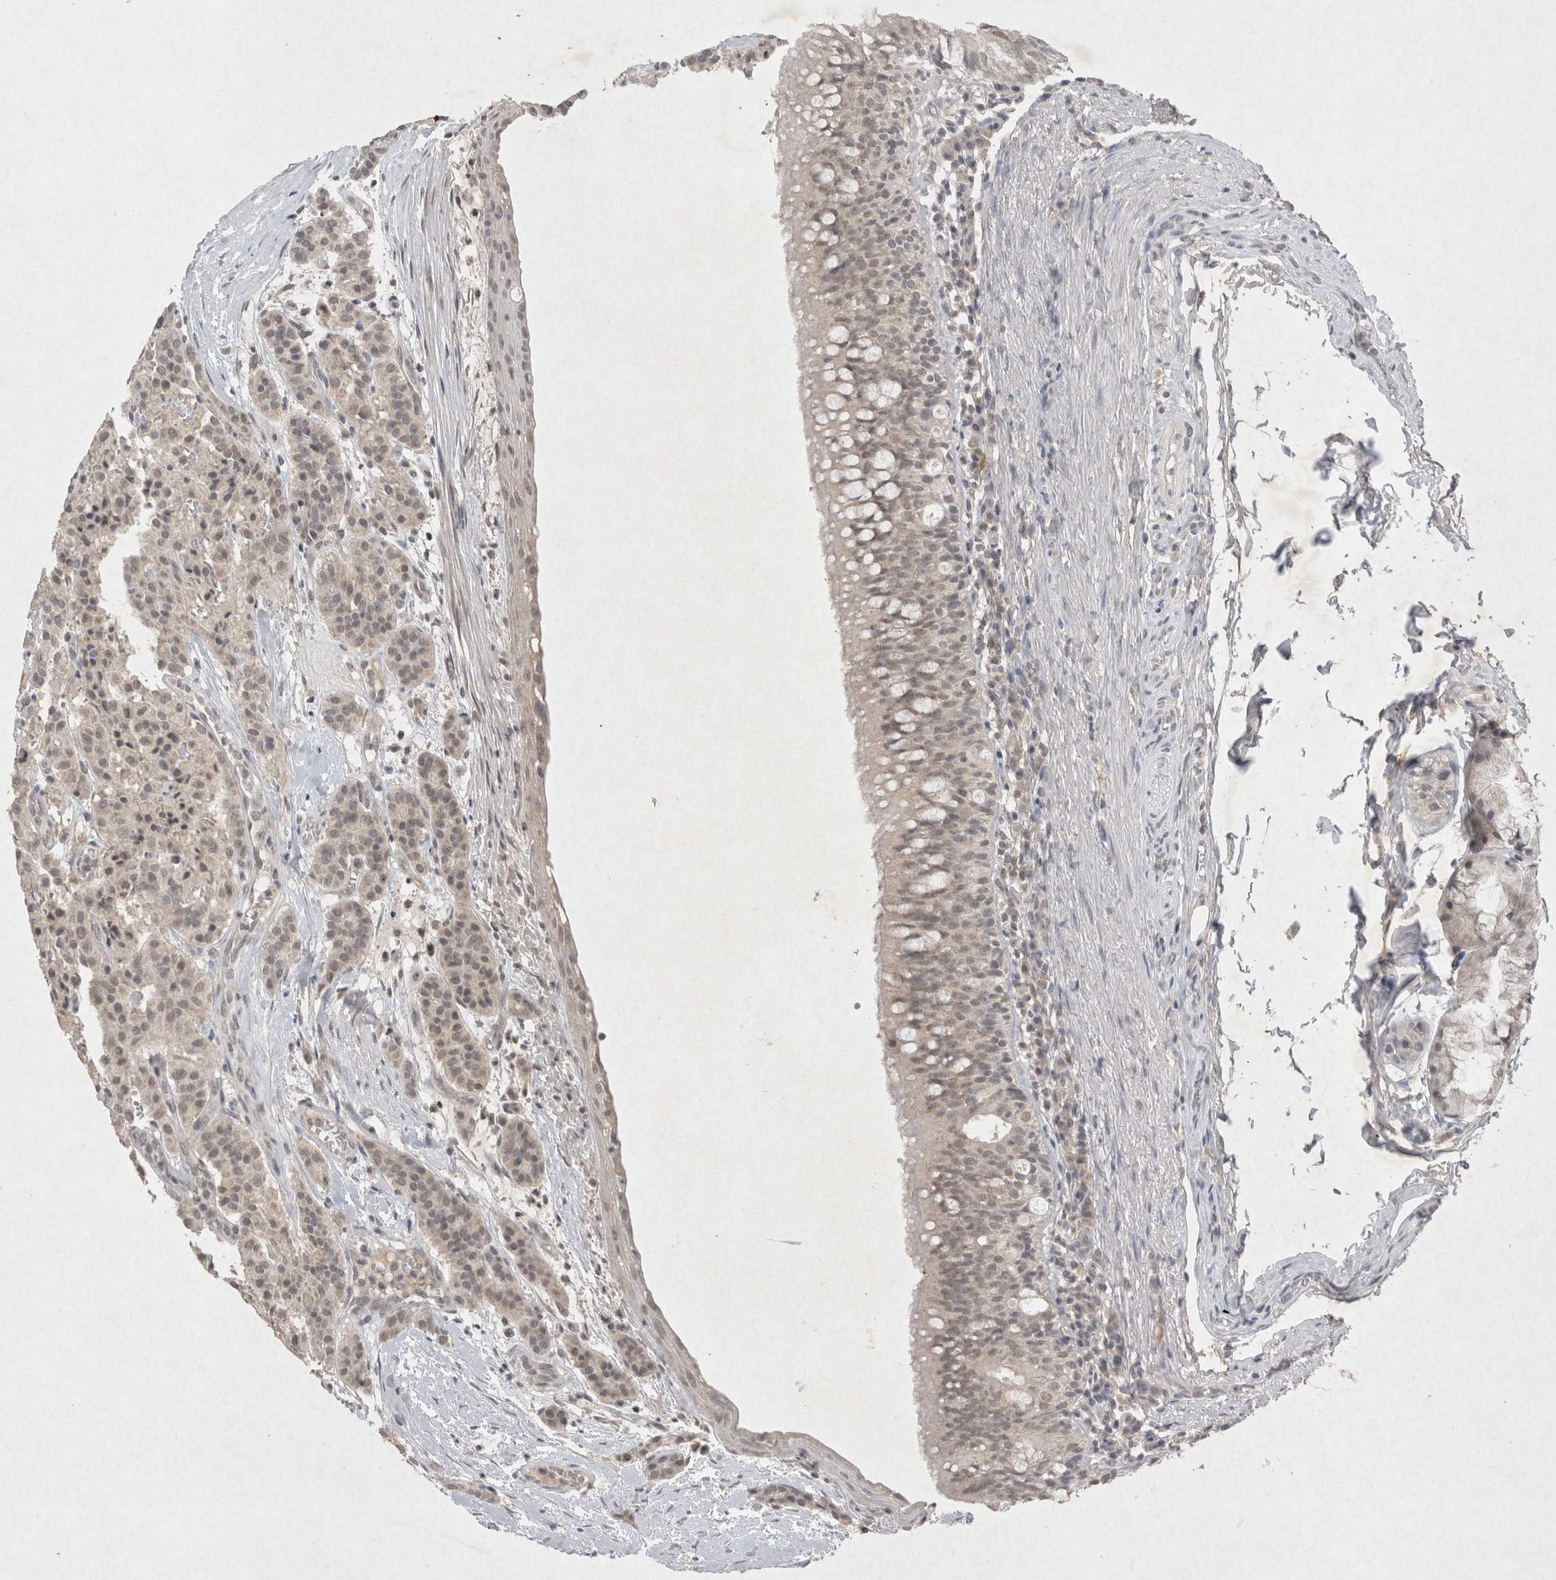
{"staining": {"intensity": "weak", "quantity": ">75%", "location": "cytoplasmic/membranous,nuclear"}, "tissue": "carcinoid", "cell_type": "Tumor cells", "image_type": "cancer", "snomed": [{"axis": "morphology", "description": "Carcinoid, malignant, NOS"}, {"axis": "topography", "description": "Lung"}], "caption": "IHC staining of carcinoid, which reveals low levels of weak cytoplasmic/membranous and nuclear positivity in about >75% of tumor cells indicating weak cytoplasmic/membranous and nuclear protein expression. The staining was performed using DAB (brown) for protein detection and nuclei were counterstained in hematoxylin (blue).", "gene": "LYVE1", "patient": {"sex": "male", "age": 30}}